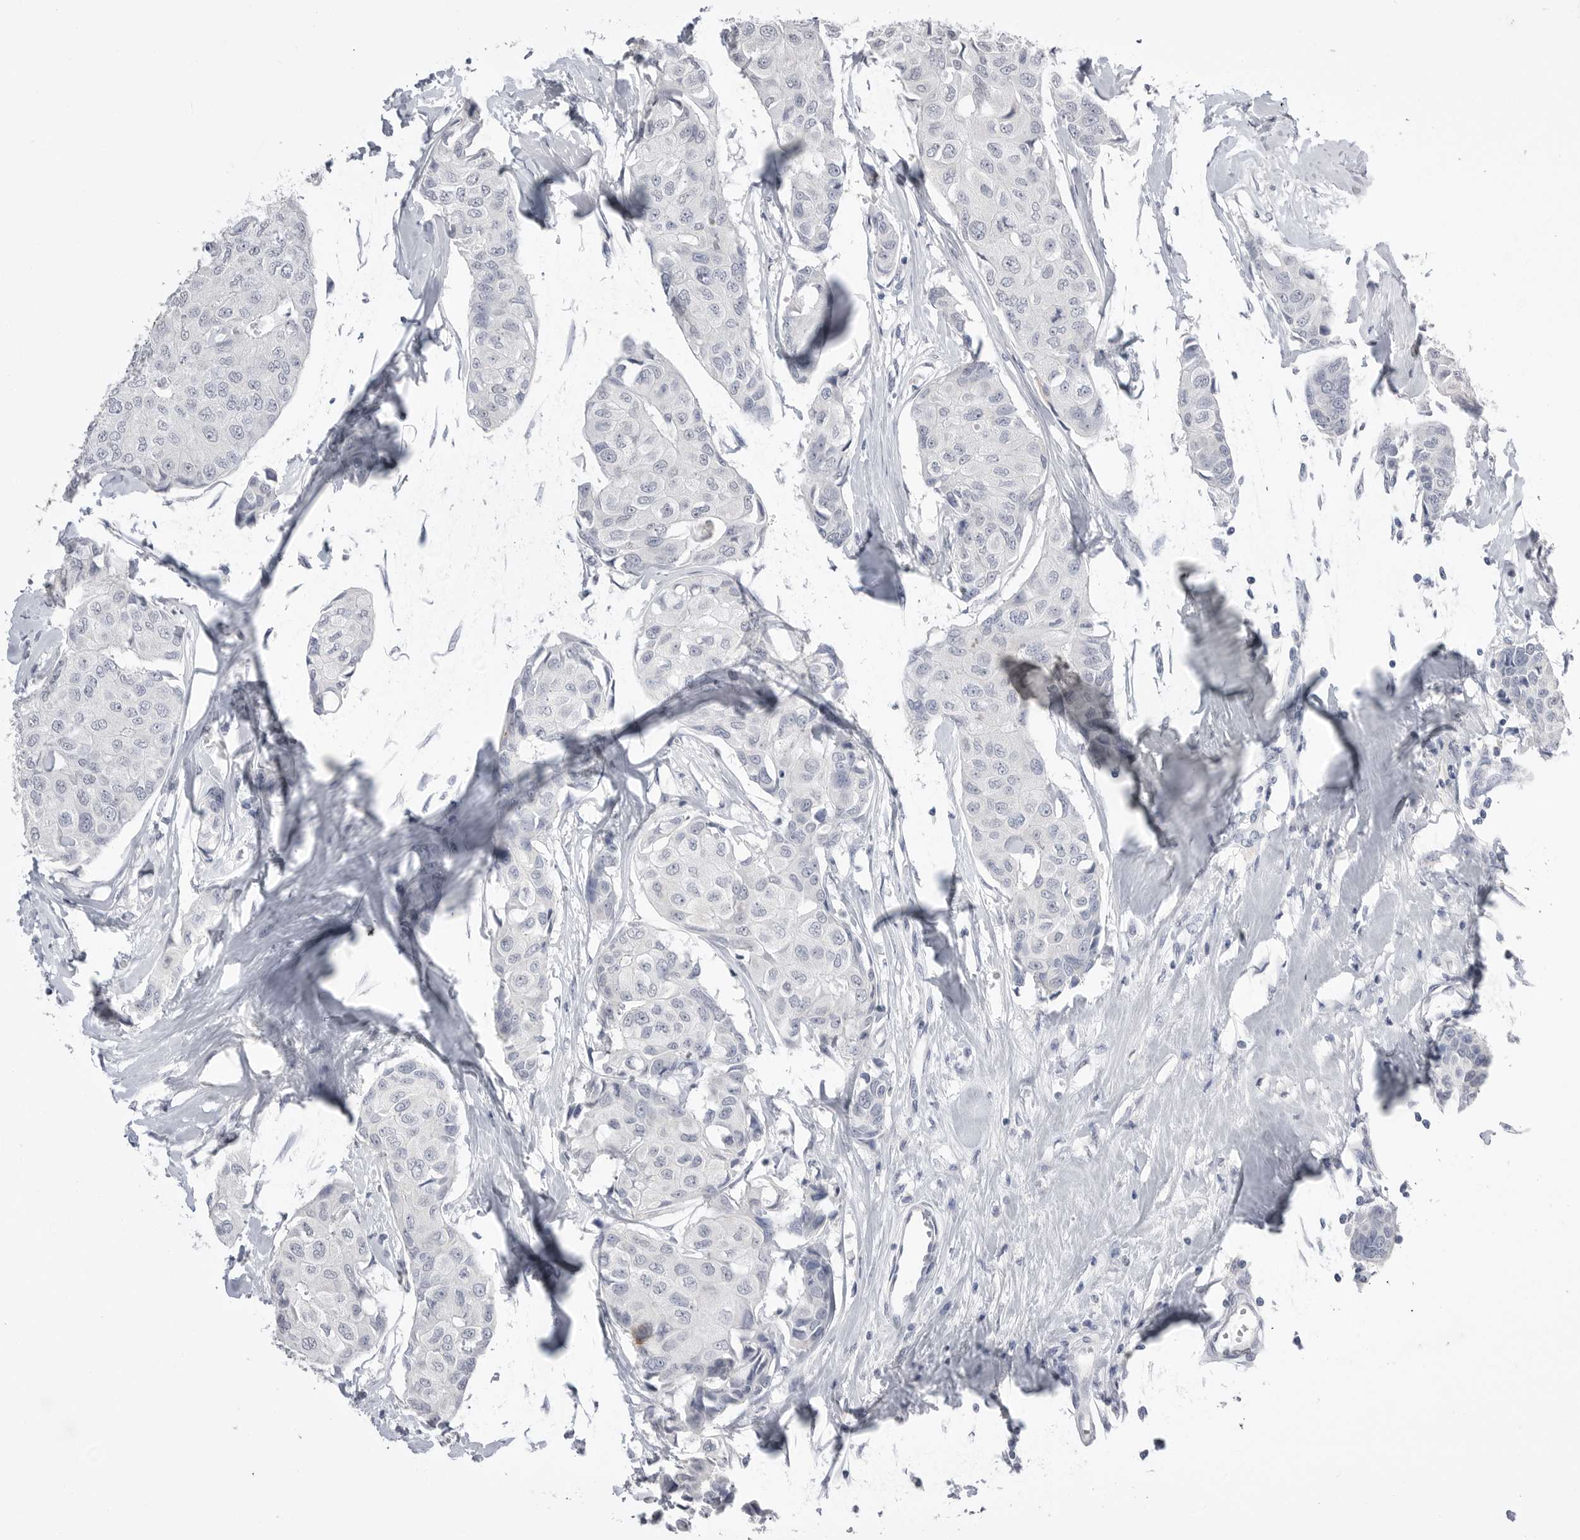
{"staining": {"intensity": "negative", "quantity": "none", "location": "none"}, "tissue": "breast cancer", "cell_type": "Tumor cells", "image_type": "cancer", "snomed": [{"axis": "morphology", "description": "Duct carcinoma"}, {"axis": "topography", "description": "Breast"}], "caption": "A histopathology image of breast cancer (invasive ductal carcinoma) stained for a protein displays no brown staining in tumor cells.", "gene": "CPB1", "patient": {"sex": "female", "age": 80}}